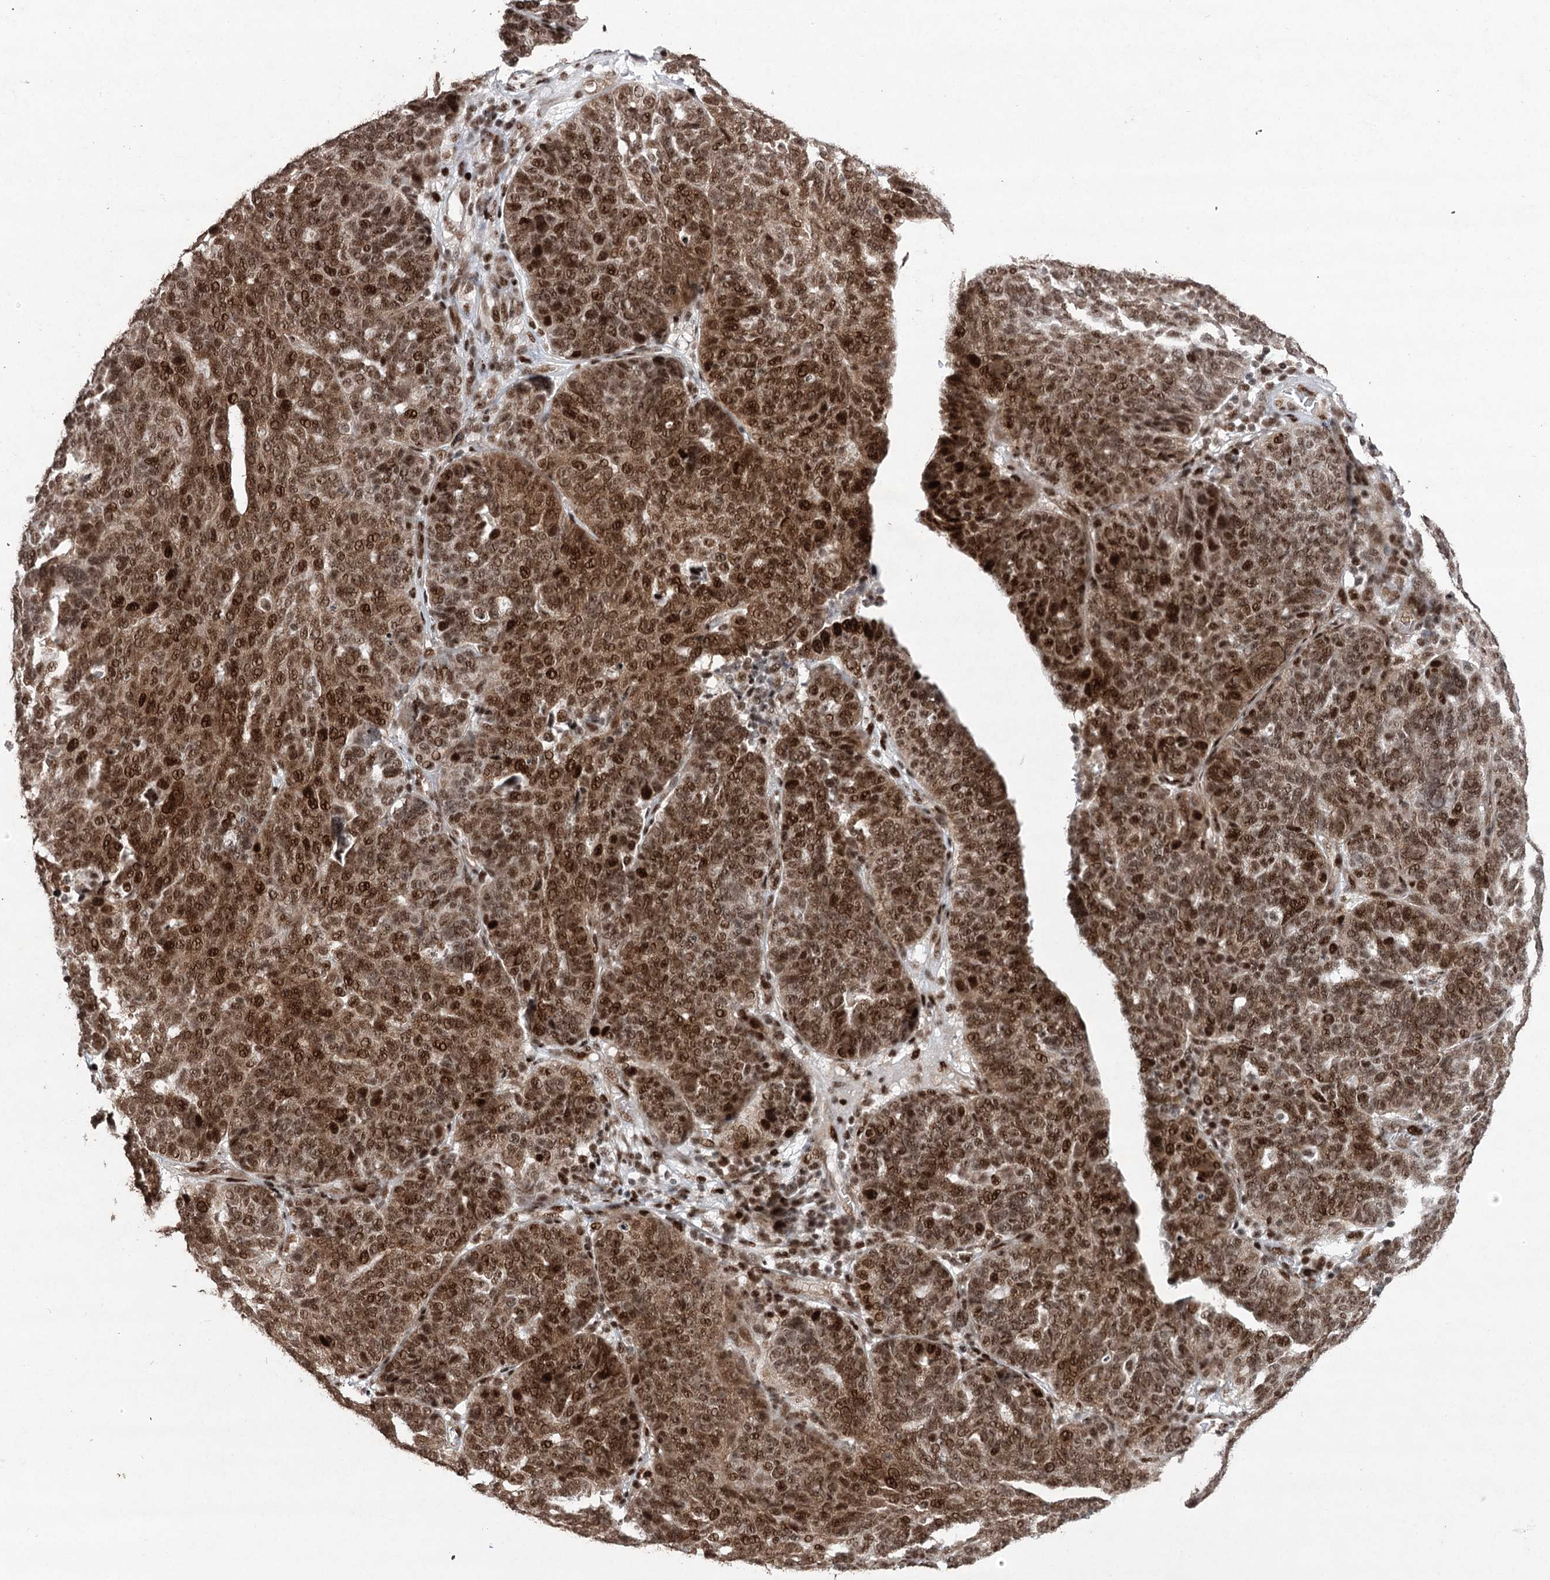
{"staining": {"intensity": "strong", "quantity": ">75%", "location": "nuclear"}, "tissue": "ovarian cancer", "cell_type": "Tumor cells", "image_type": "cancer", "snomed": [{"axis": "morphology", "description": "Cystadenocarcinoma, serous, NOS"}, {"axis": "topography", "description": "Ovary"}], "caption": "The photomicrograph exhibits a brown stain indicating the presence of a protein in the nuclear of tumor cells in ovarian cancer. (brown staining indicates protein expression, while blue staining denotes nuclei).", "gene": "PDCD4", "patient": {"sex": "female", "age": 59}}